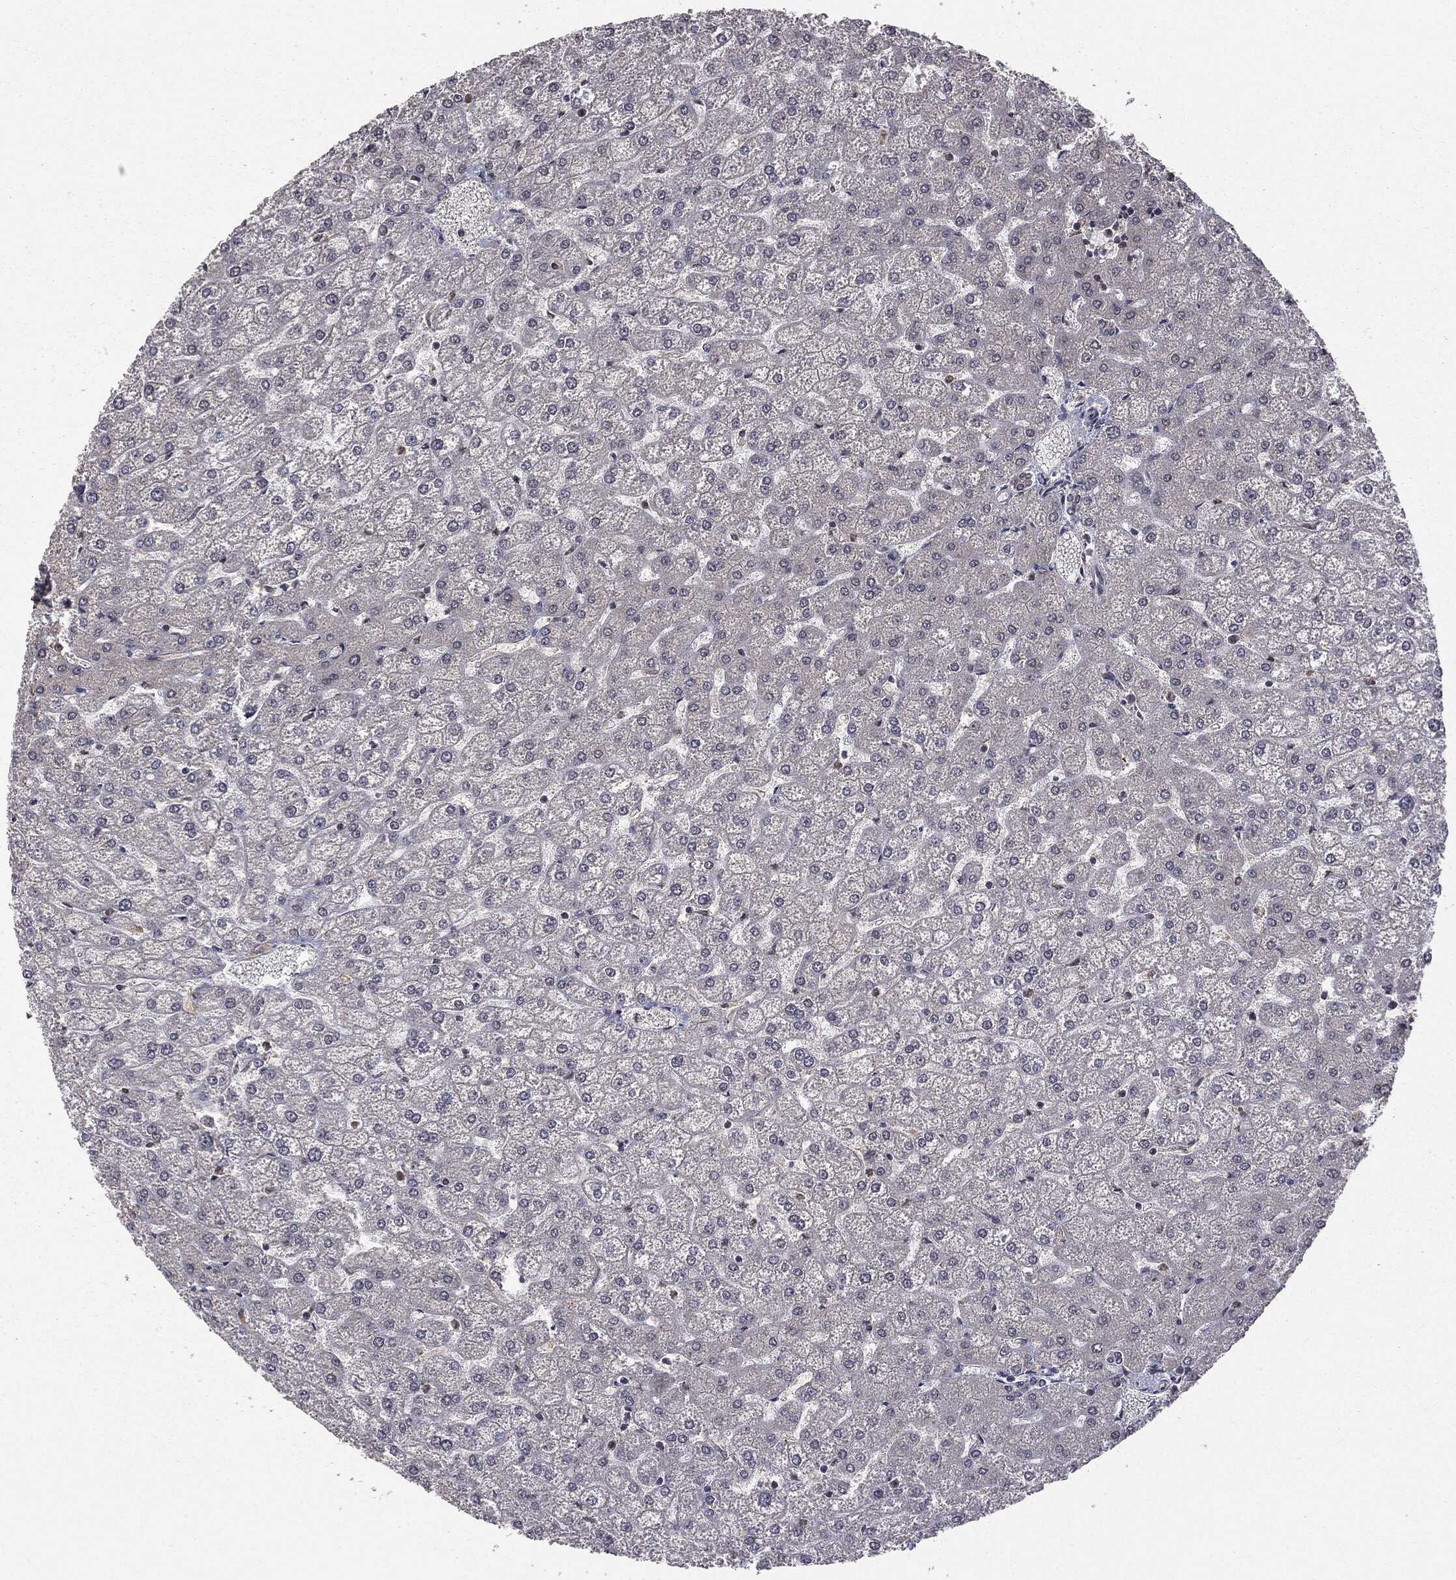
{"staining": {"intensity": "negative", "quantity": "none", "location": "none"}, "tissue": "liver", "cell_type": "Cholangiocytes", "image_type": "normal", "snomed": [{"axis": "morphology", "description": "Normal tissue, NOS"}, {"axis": "topography", "description": "Liver"}], "caption": "The histopathology image displays no significant staining in cholangiocytes of liver.", "gene": "JMJD6", "patient": {"sex": "female", "age": 32}}